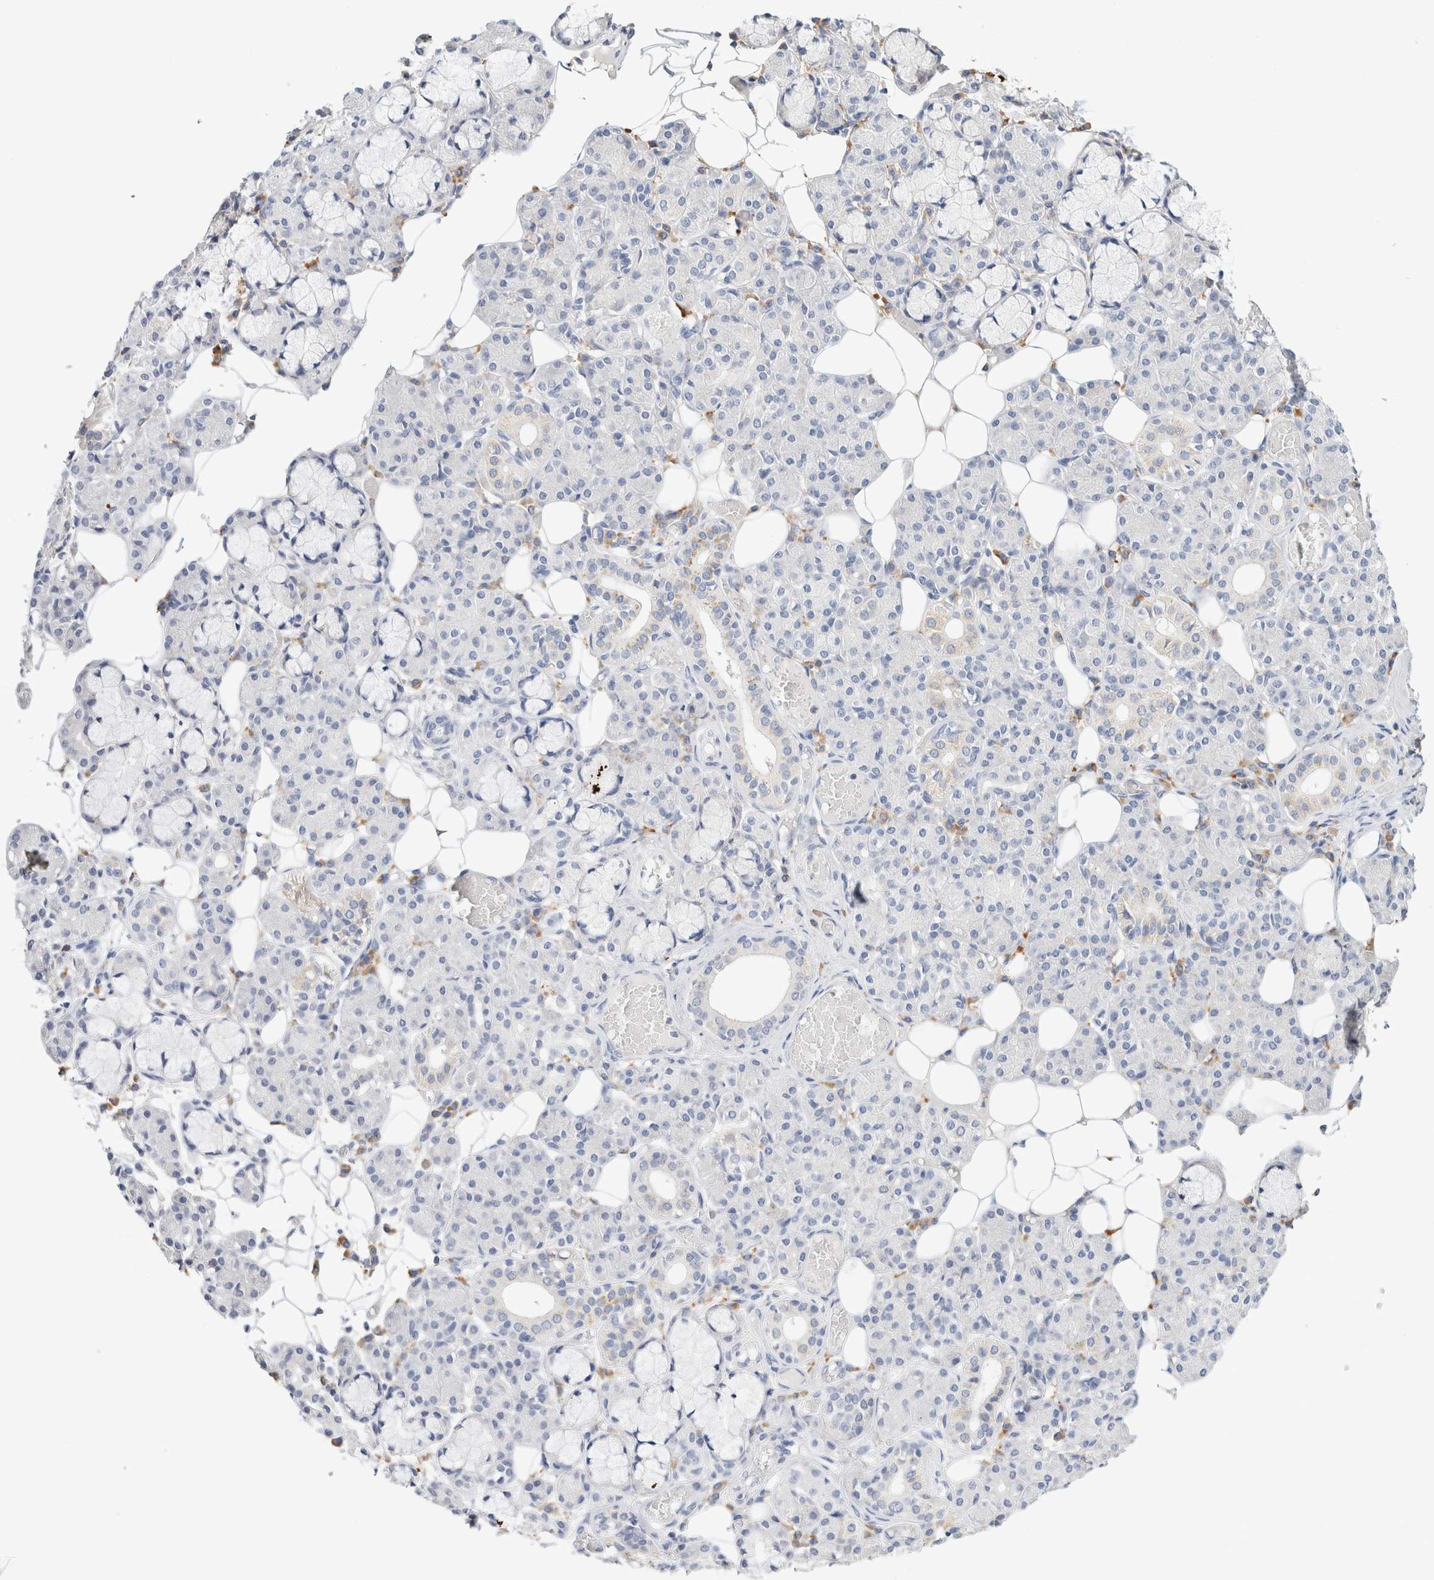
{"staining": {"intensity": "negative", "quantity": "none", "location": "none"}, "tissue": "salivary gland", "cell_type": "Glandular cells", "image_type": "normal", "snomed": [{"axis": "morphology", "description": "Normal tissue, NOS"}, {"axis": "topography", "description": "Salivary gland"}], "caption": "High magnification brightfield microscopy of normal salivary gland stained with DAB (brown) and counterstained with hematoxylin (blue): glandular cells show no significant expression.", "gene": "GADD45G", "patient": {"sex": "male", "age": 63}}